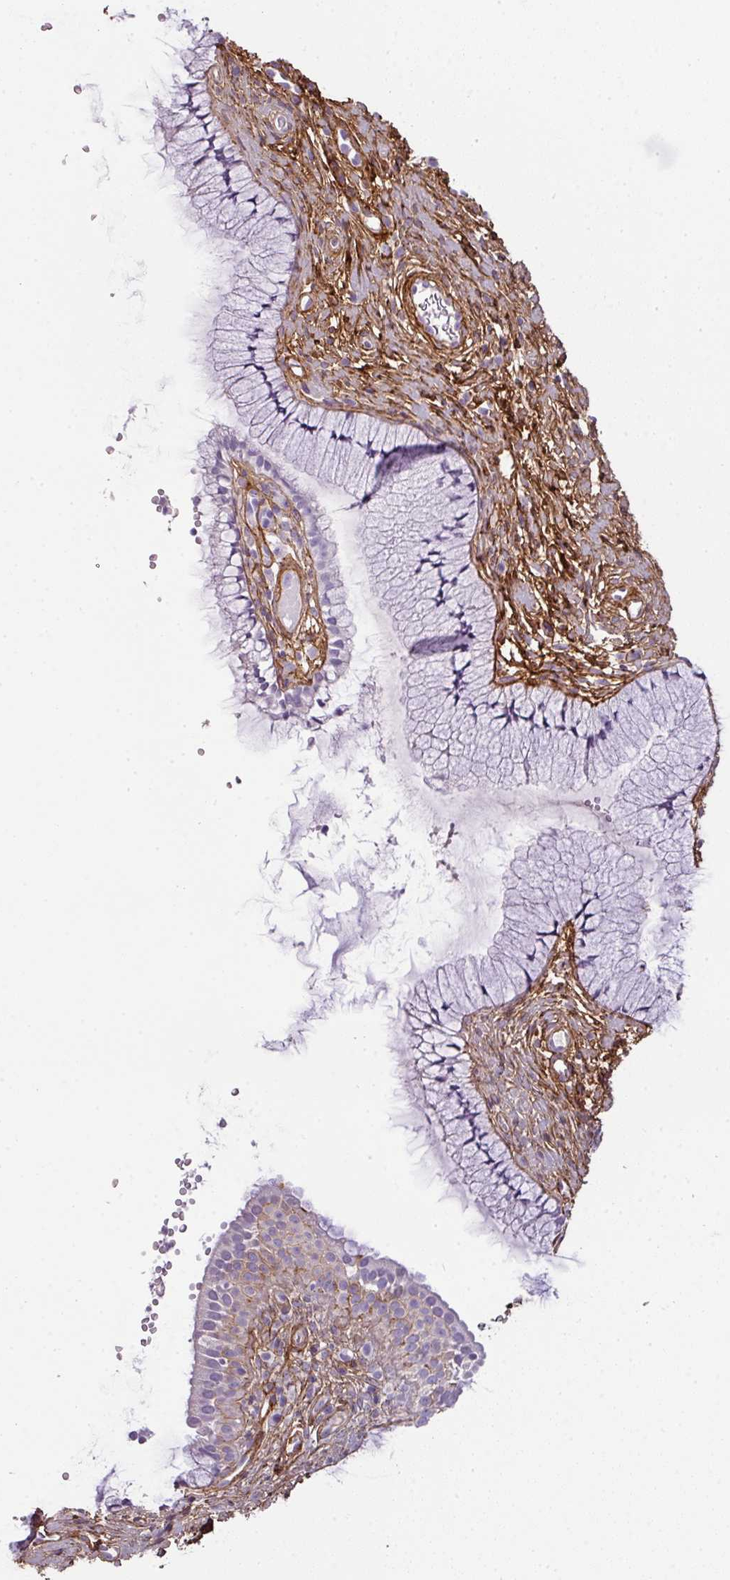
{"staining": {"intensity": "weak", "quantity": "<25%", "location": "cytoplasmic/membranous"}, "tissue": "cervix", "cell_type": "Glandular cells", "image_type": "normal", "snomed": [{"axis": "morphology", "description": "Normal tissue, NOS"}, {"axis": "topography", "description": "Cervix"}], "caption": "The image shows no staining of glandular cells in benign cervix. (DAB IHC visualized using brightfield microscopy, high magnification).", "gene": "PARD6G", "patient": {"sex": "female", "age": 36}}